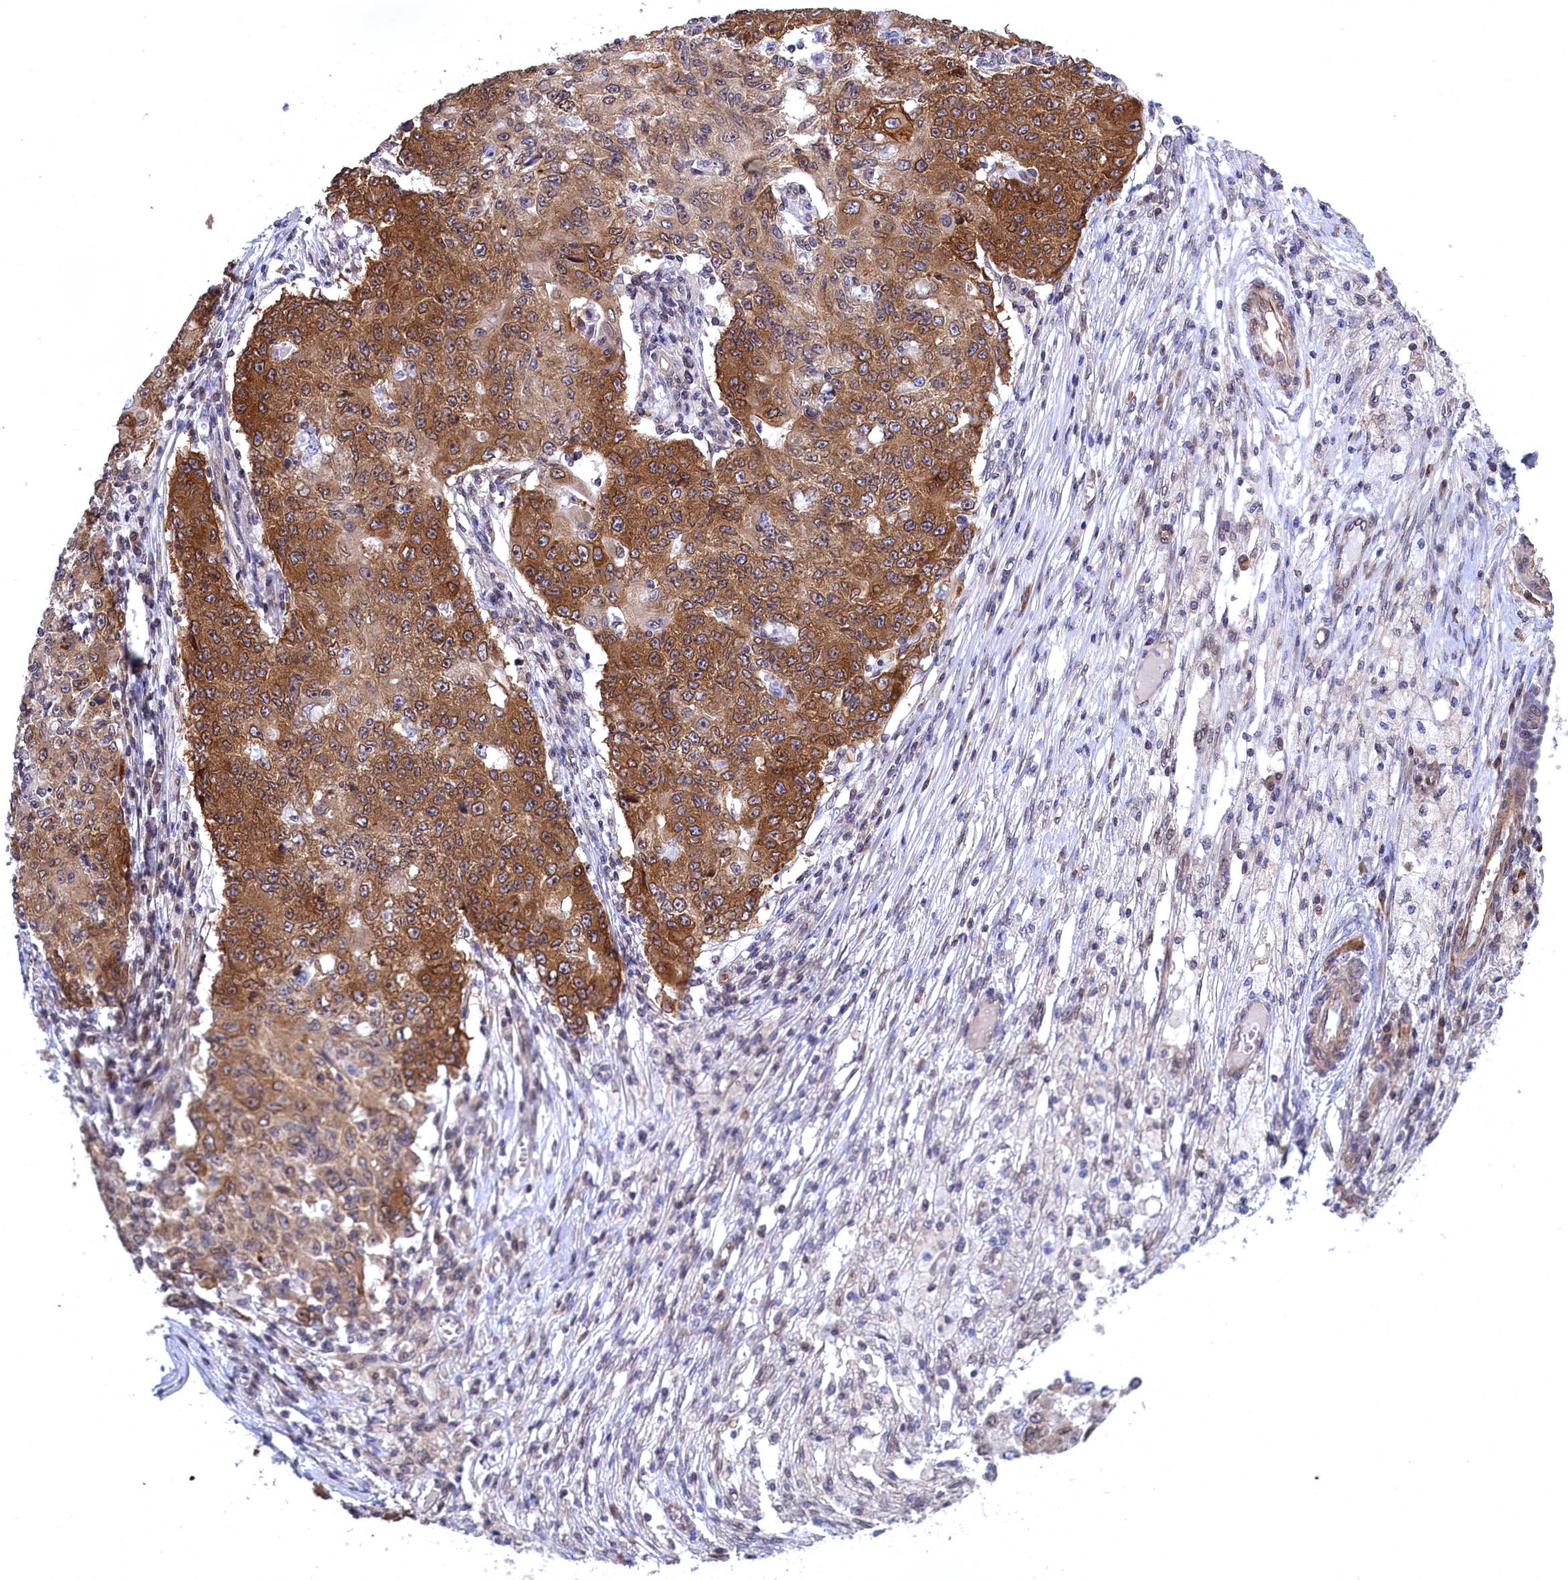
{"staining": {"intensity": "strong", "quantity": ">75%", "location": "cytoplasmic/membranous"}, "tissue": "ovarian cancer", "cell_type": "Tumor cells", "image_type": "cancer", "snomed": [{"axis": "morphology", "description": "Carcinoma, endometroid"}, {"axis": "topography", "description": "Ovary"}], "caption": "Strong cytoplasmic/membranous expression is present in about >75% of tumor cells in ovarian cancer (endometroid carcinoma). The staining was performed using DAB, with brown indicating positive protein expression. Nuclei are stained blue with hematoxylin.", "gene": "NAA10", "patient": {"sex": "female", "age": 42}}